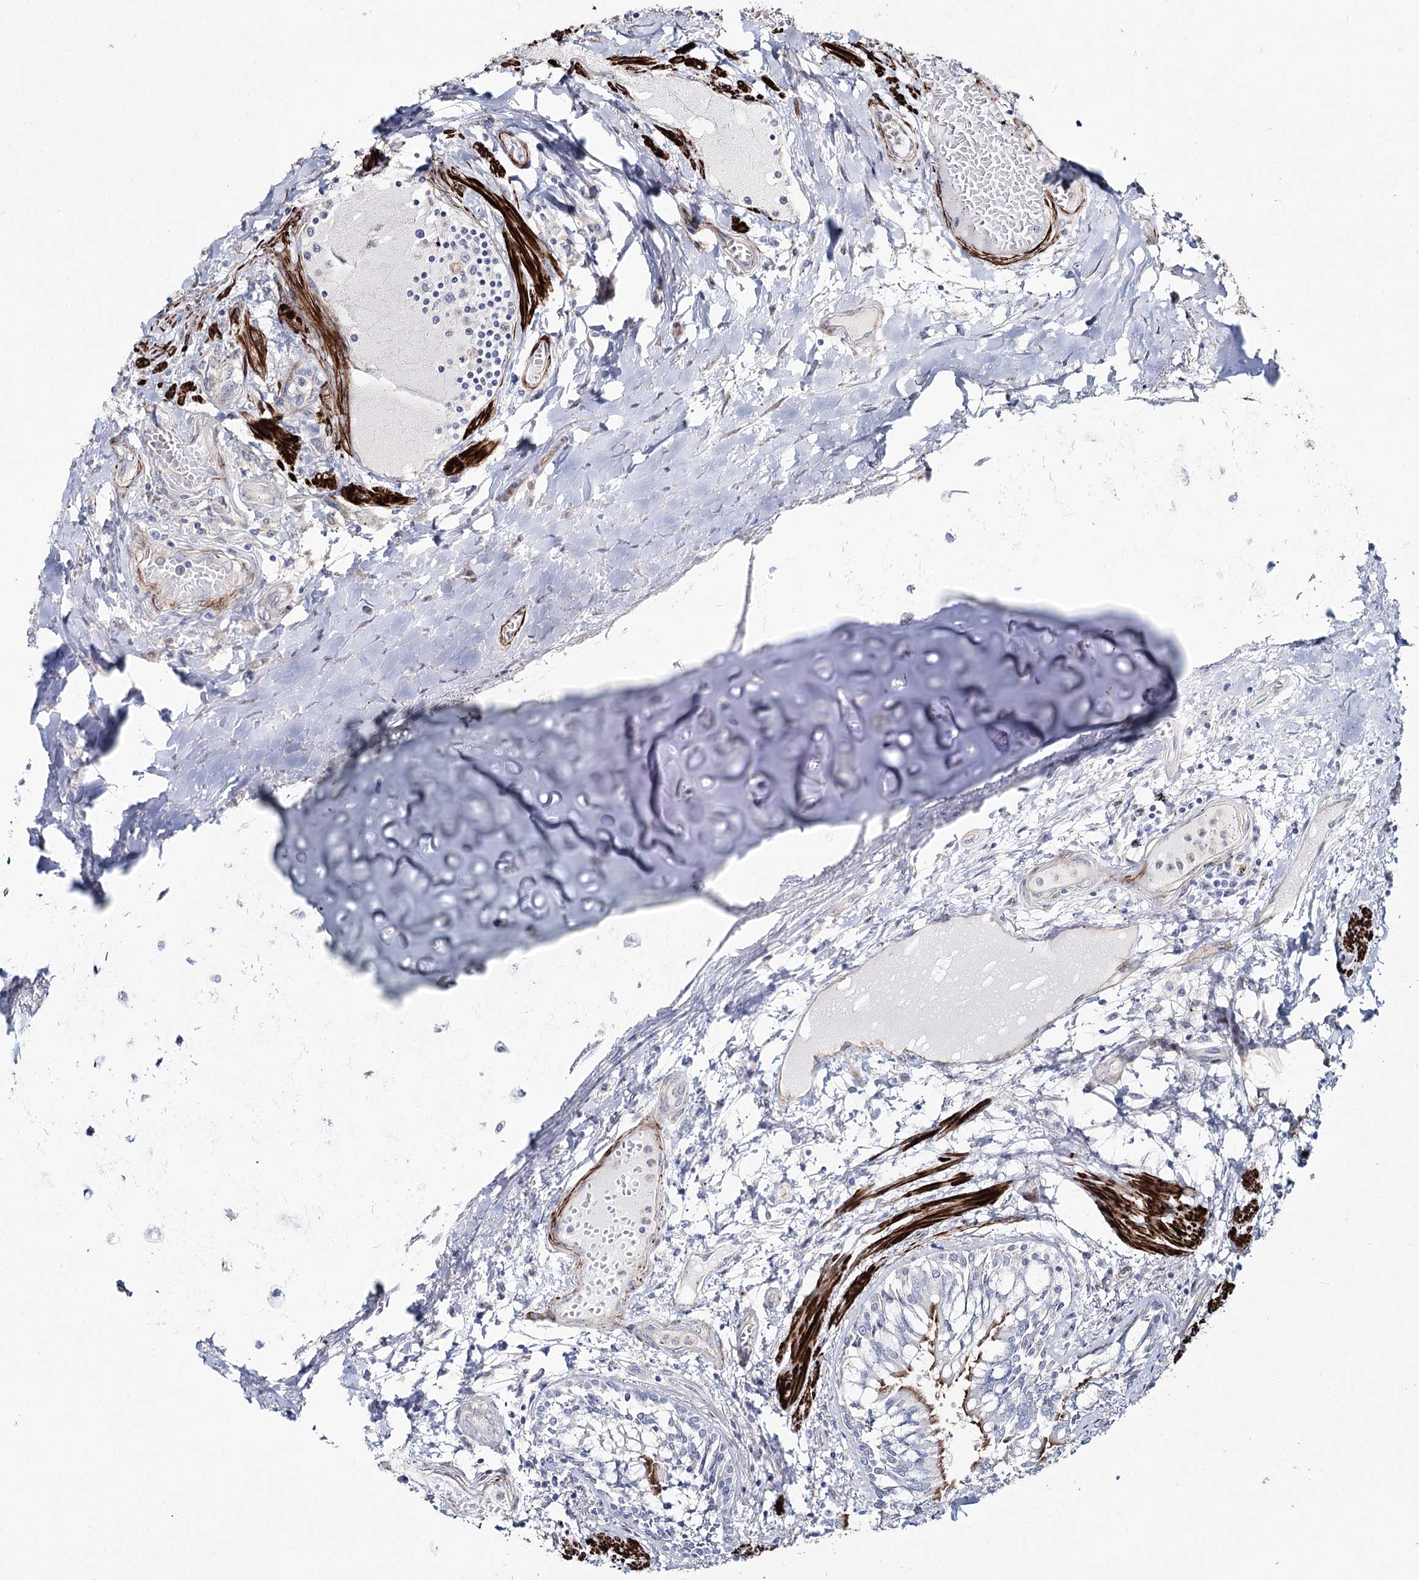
{"staining": {"intensity": "weak", "quantity": "<25%", "location": "cytoplasmic/membranous"}, "tissue": "lung", "cell_type": "Alveolar cells", "image_type": "normal", "snomed": [{"axis": "morphology", "description": "Normal tissue, NOS"}, {"axis": "topography", "description": "Bronchus"}, {"axis": "topography", "description": "Lung"}], "caption": "The image demonstrates no significant positivity in alveolar cells of lung. Brightfield microscopy of IHC stained with DAB (brown) and hematoxylin (blue), captured at high magnification.", "gene": "SUMF1", "patient": {"sex": "female", "age": 49}}